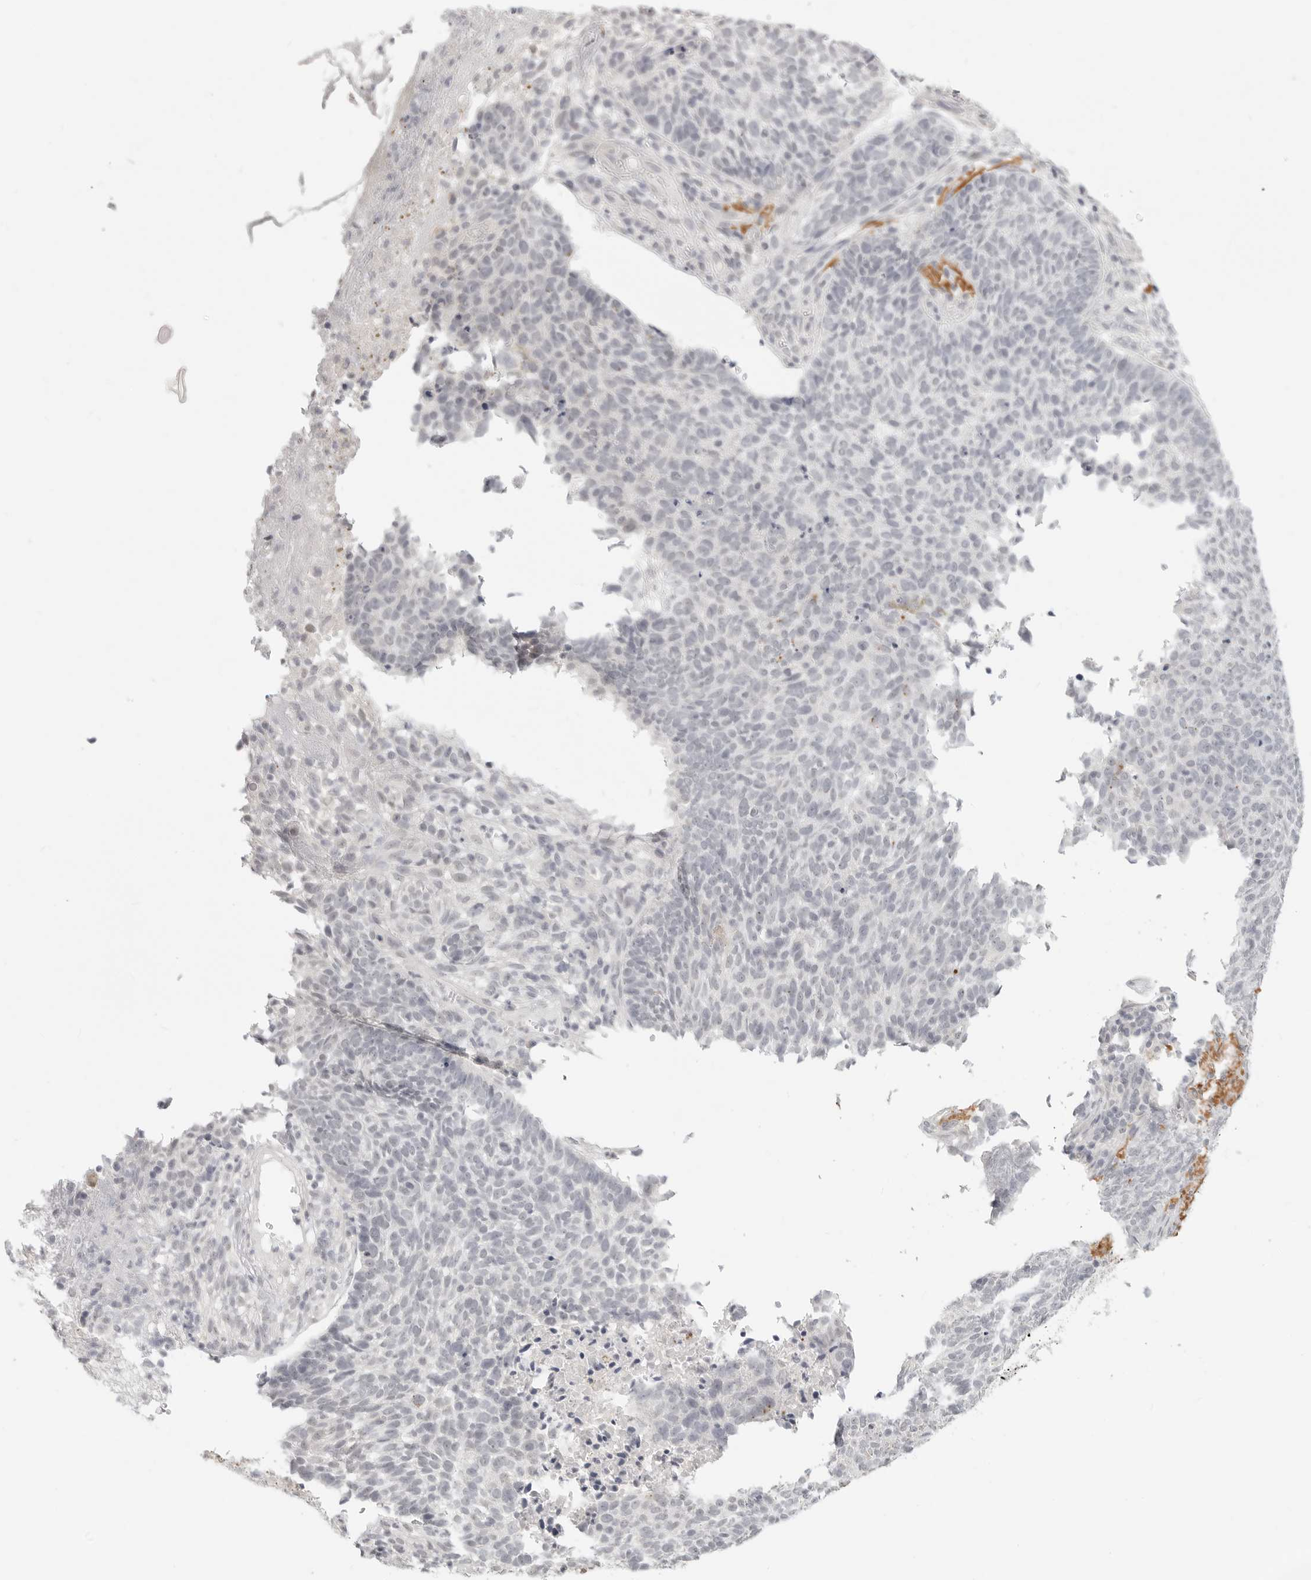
{"staining": {"intensity": "negative", "quantity": "none", "location": "none"}, "tissue": "skin cancer", "cell_type": "Tumor cells", "image_type": "cancer", "snomed": [{"axis": "morphology", "description": "Basal cell carcinoma"}, {"axis": "topography", "description": "Skin"}], "caption": "The immunohistochemistry (IHC) photomicrograph has no significant positivity in tumor cells of basal cell carcinoma (skin) tissue.", "gene": "KLK11", "patient": {"sex": "male", "age": 85}}